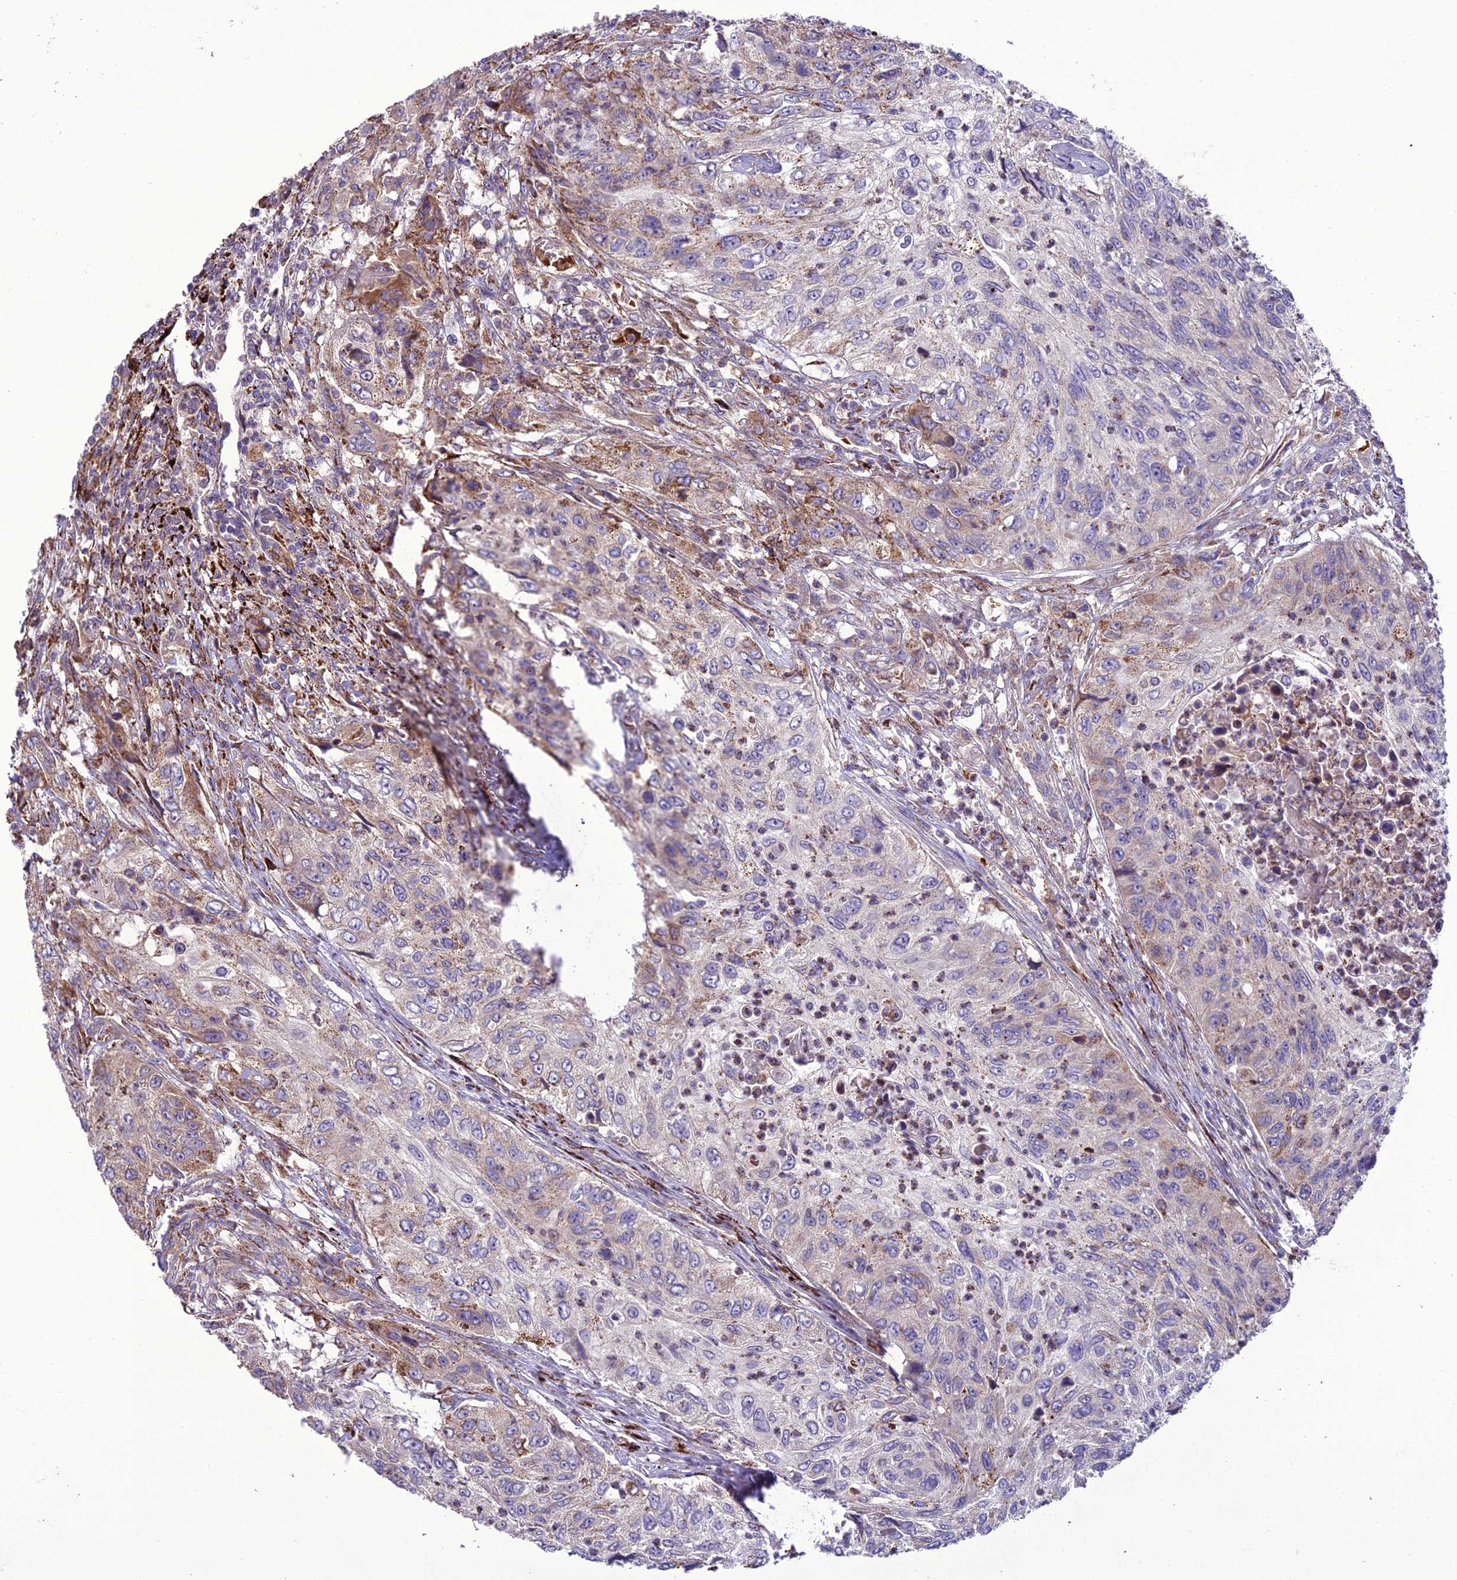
{"staining": {"intensity": "moderate", "quantity": "<25%", "location": "cytoplasmic/membranous"}, "tissue": "urothelial cancer", "cell_type": "Tumor cells", "image_type": "cancer", "snomed": [{"axis": "morphology", "description": "Urothelial carcinoma, High grade"}, {"axis": "topography", "description": "Urinary bladder"}], "caption": "A low amount of moderate cytoplasmic/membranous expression is seen in about <25% of tumor cells in urothelial cancer tissue. Immunohistochemistry stains the protein in brown and the nuclei are stained blue.", "gene": "TBC1D24", "patient": {"sex": "female", "age": 60}}